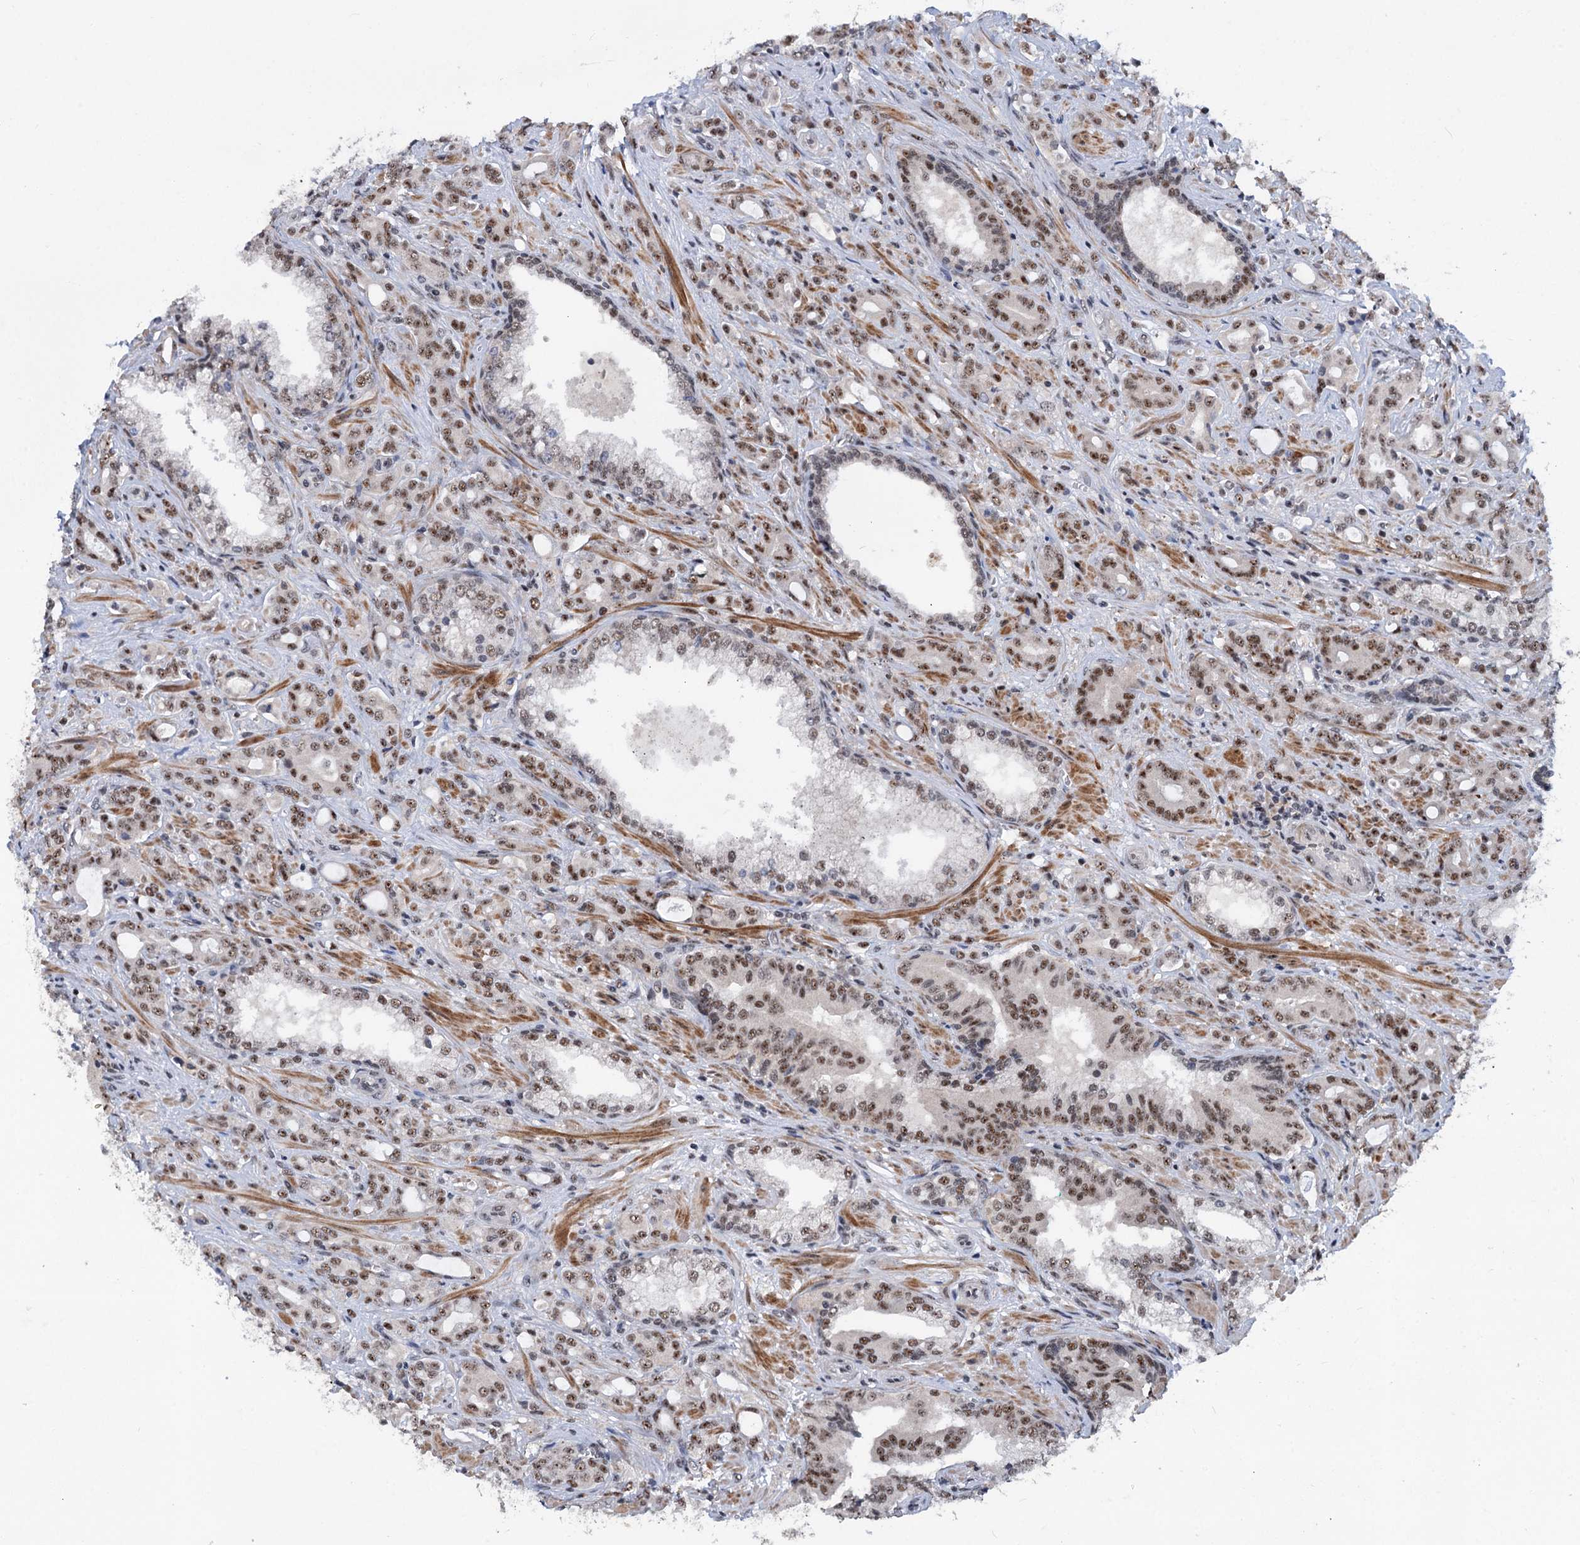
{"staining": {"intensity": "moderate", "quantity": "25%-75%", "location": "nuclear"}, "tissue": "prostate cancer", "cell_type": "Tumor cells", "image_type": "cancer", "snomed": [{"axis": "morphology", "description": "Adenocarcinoma, High grade"}, {"axis": "topography", "description": "Prostate"}], "caption": "This photomicrograph displays IHC staining of human prostate cancer (high-grade adenocarcinoma), with medium moderate nuclear staining in approximately 25%-75% of tumor cells.", "gene": "PHF8", "patient": {"sex": "male", "age": 72}}